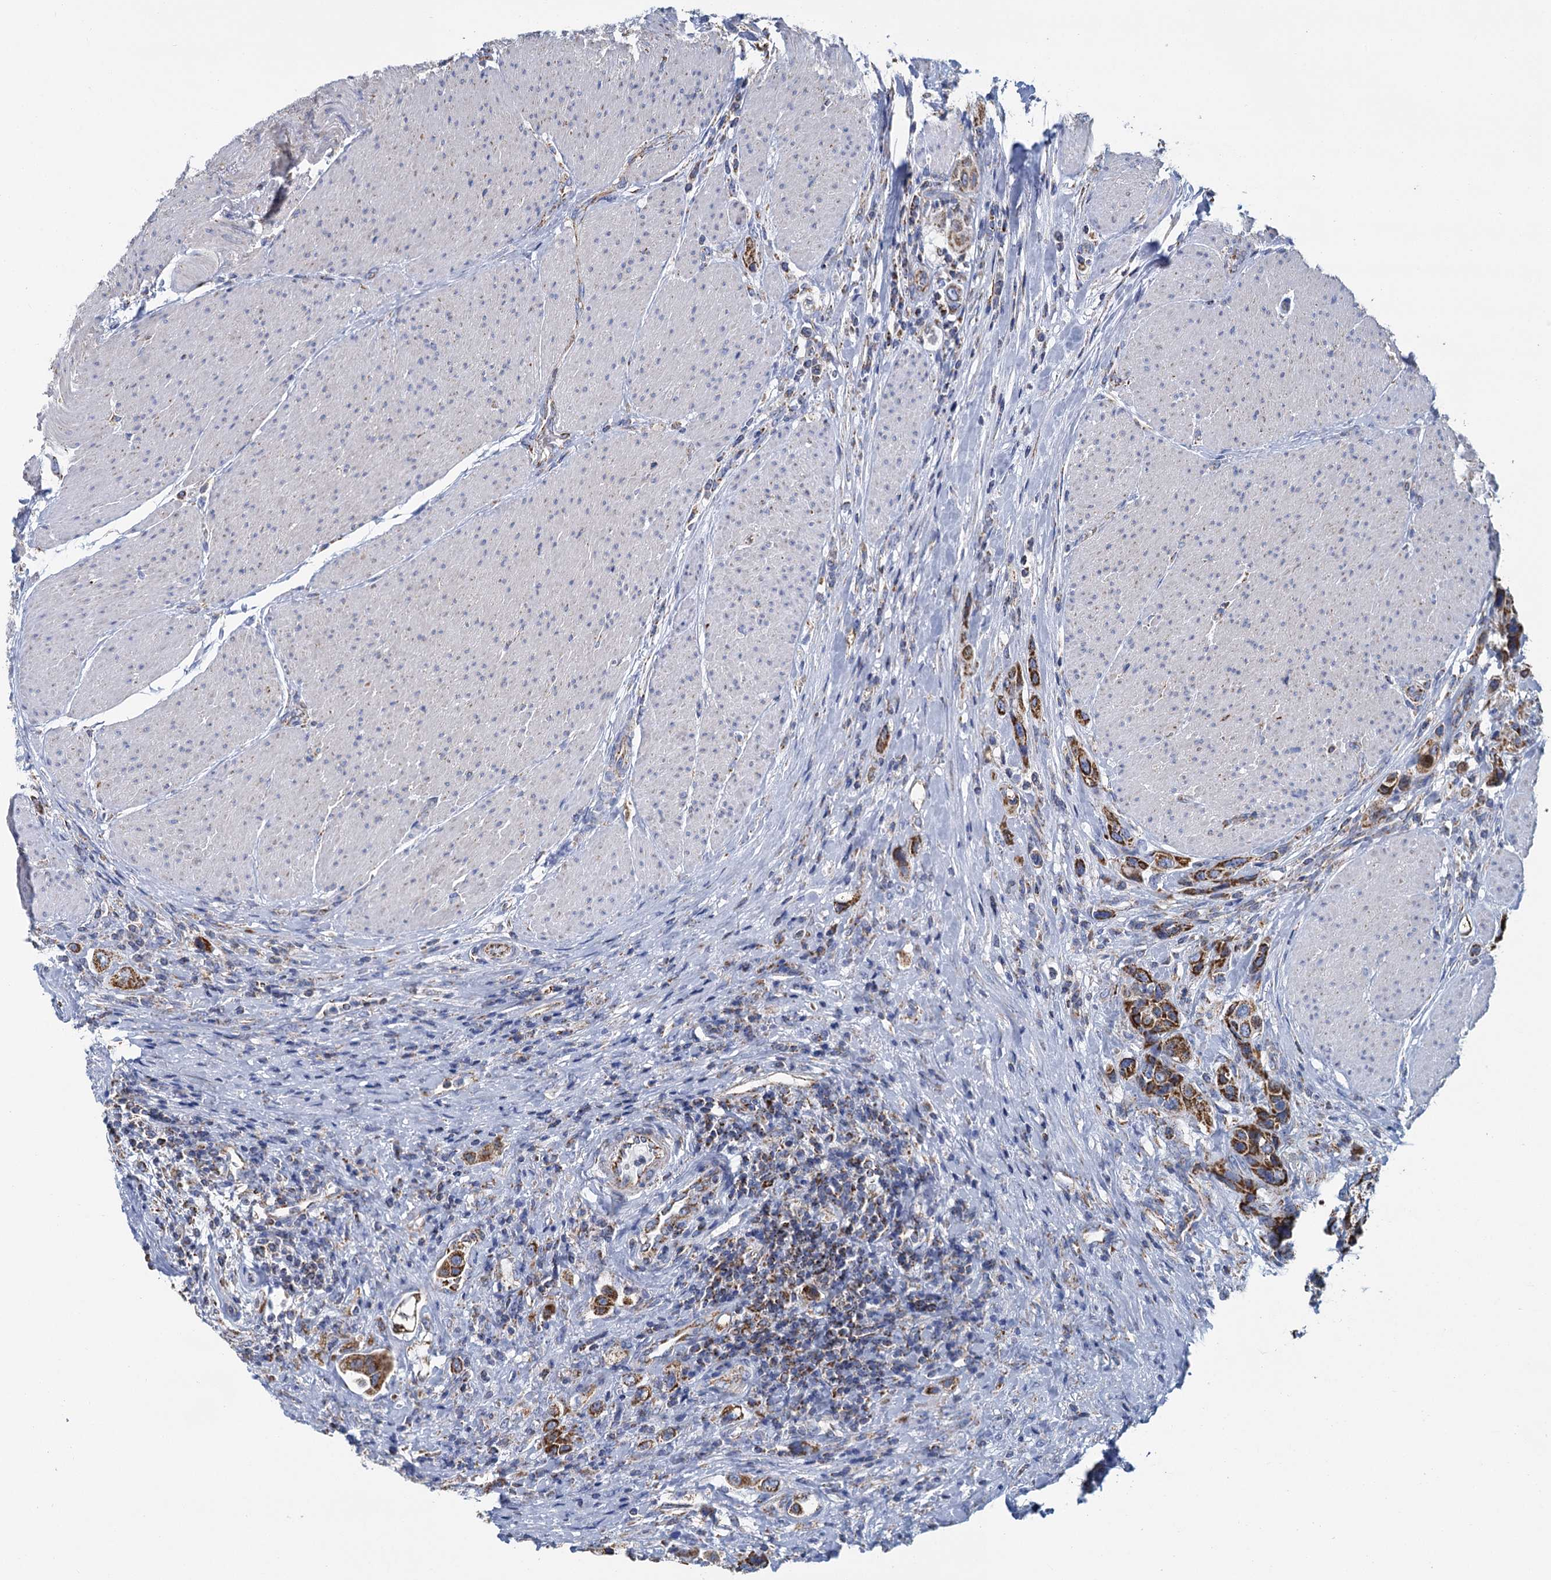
{"staining": {"intensity": "strong", "quantity": ">75%", "location": "cytoplasmic/membranous"}, "tissue": "urothelial cancer", "cell_type": "Tumor cells", "image_type": "cancer", "snomed": [{"axis": "morphology", "description": "Urothelial carcinoma, High grade"}, {"axis": "topography", "description": "Urinary bladder"}], "caption": "Strong cytoplasmic/membranous staining is present in approximately >75% of tumor cells in urothelial carcinoma (high-grade).", "gene": "CCP110", "patient": {"sex": "male", "age": 50}}